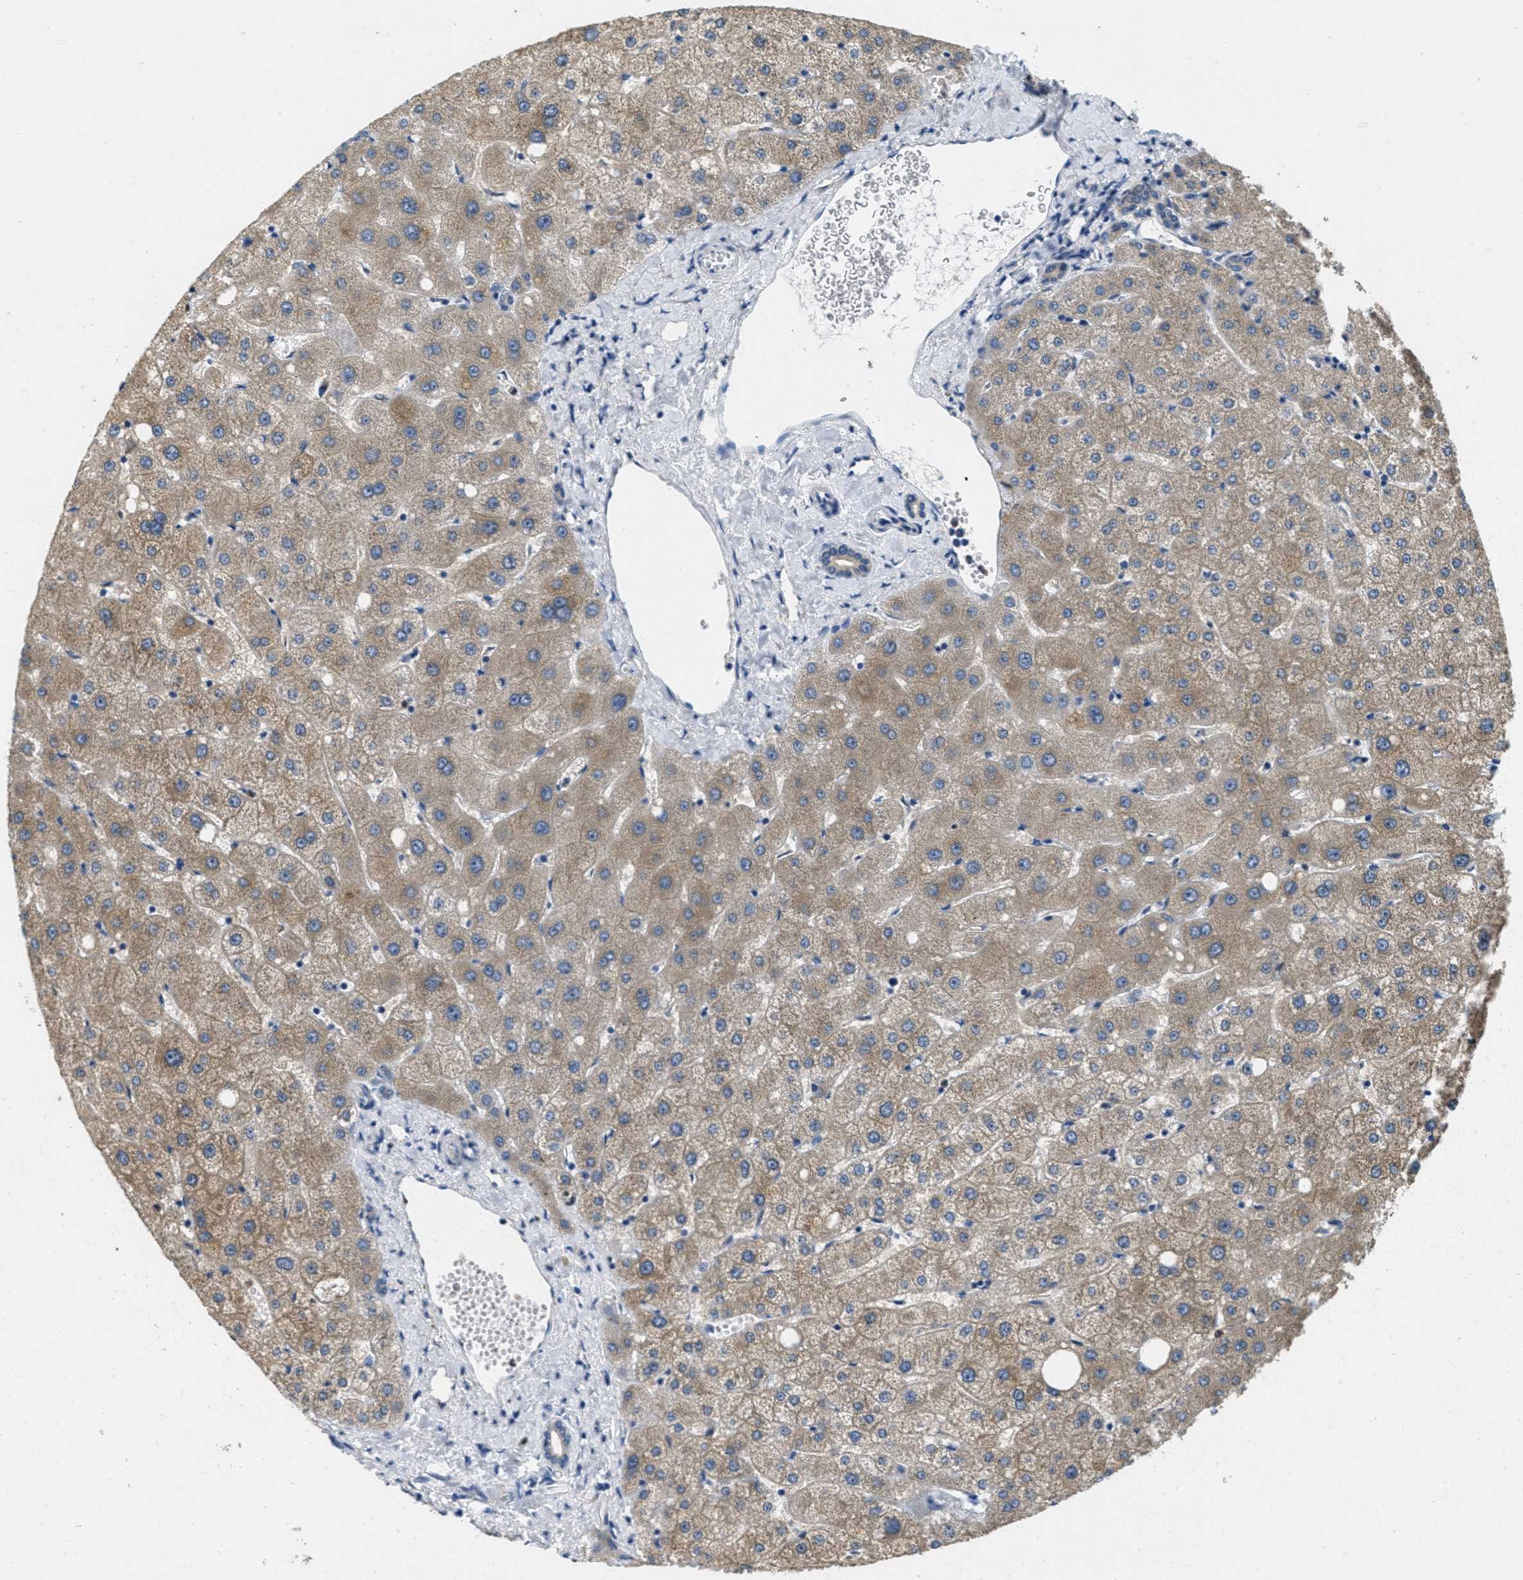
{"staining": {"intensity": "weak", "quantity": "25%-75%", "location": "cytoplasmic/membranous"}, "tissue": "liver", "cell_type": "Cholangiocytes", "image_type": "normal", "snomed": [{"axis": "morphology", "description": "Normal tissue, NOS"}, {"axis": "topography", "description": "Liver"}], "caption": "An image of human liver stained for a protein displays weak cytoplasmic/membranous brown staining in cholangiocytes.", "gene": "TOMM70", "patient": {"sex": "male", "age": 73}}